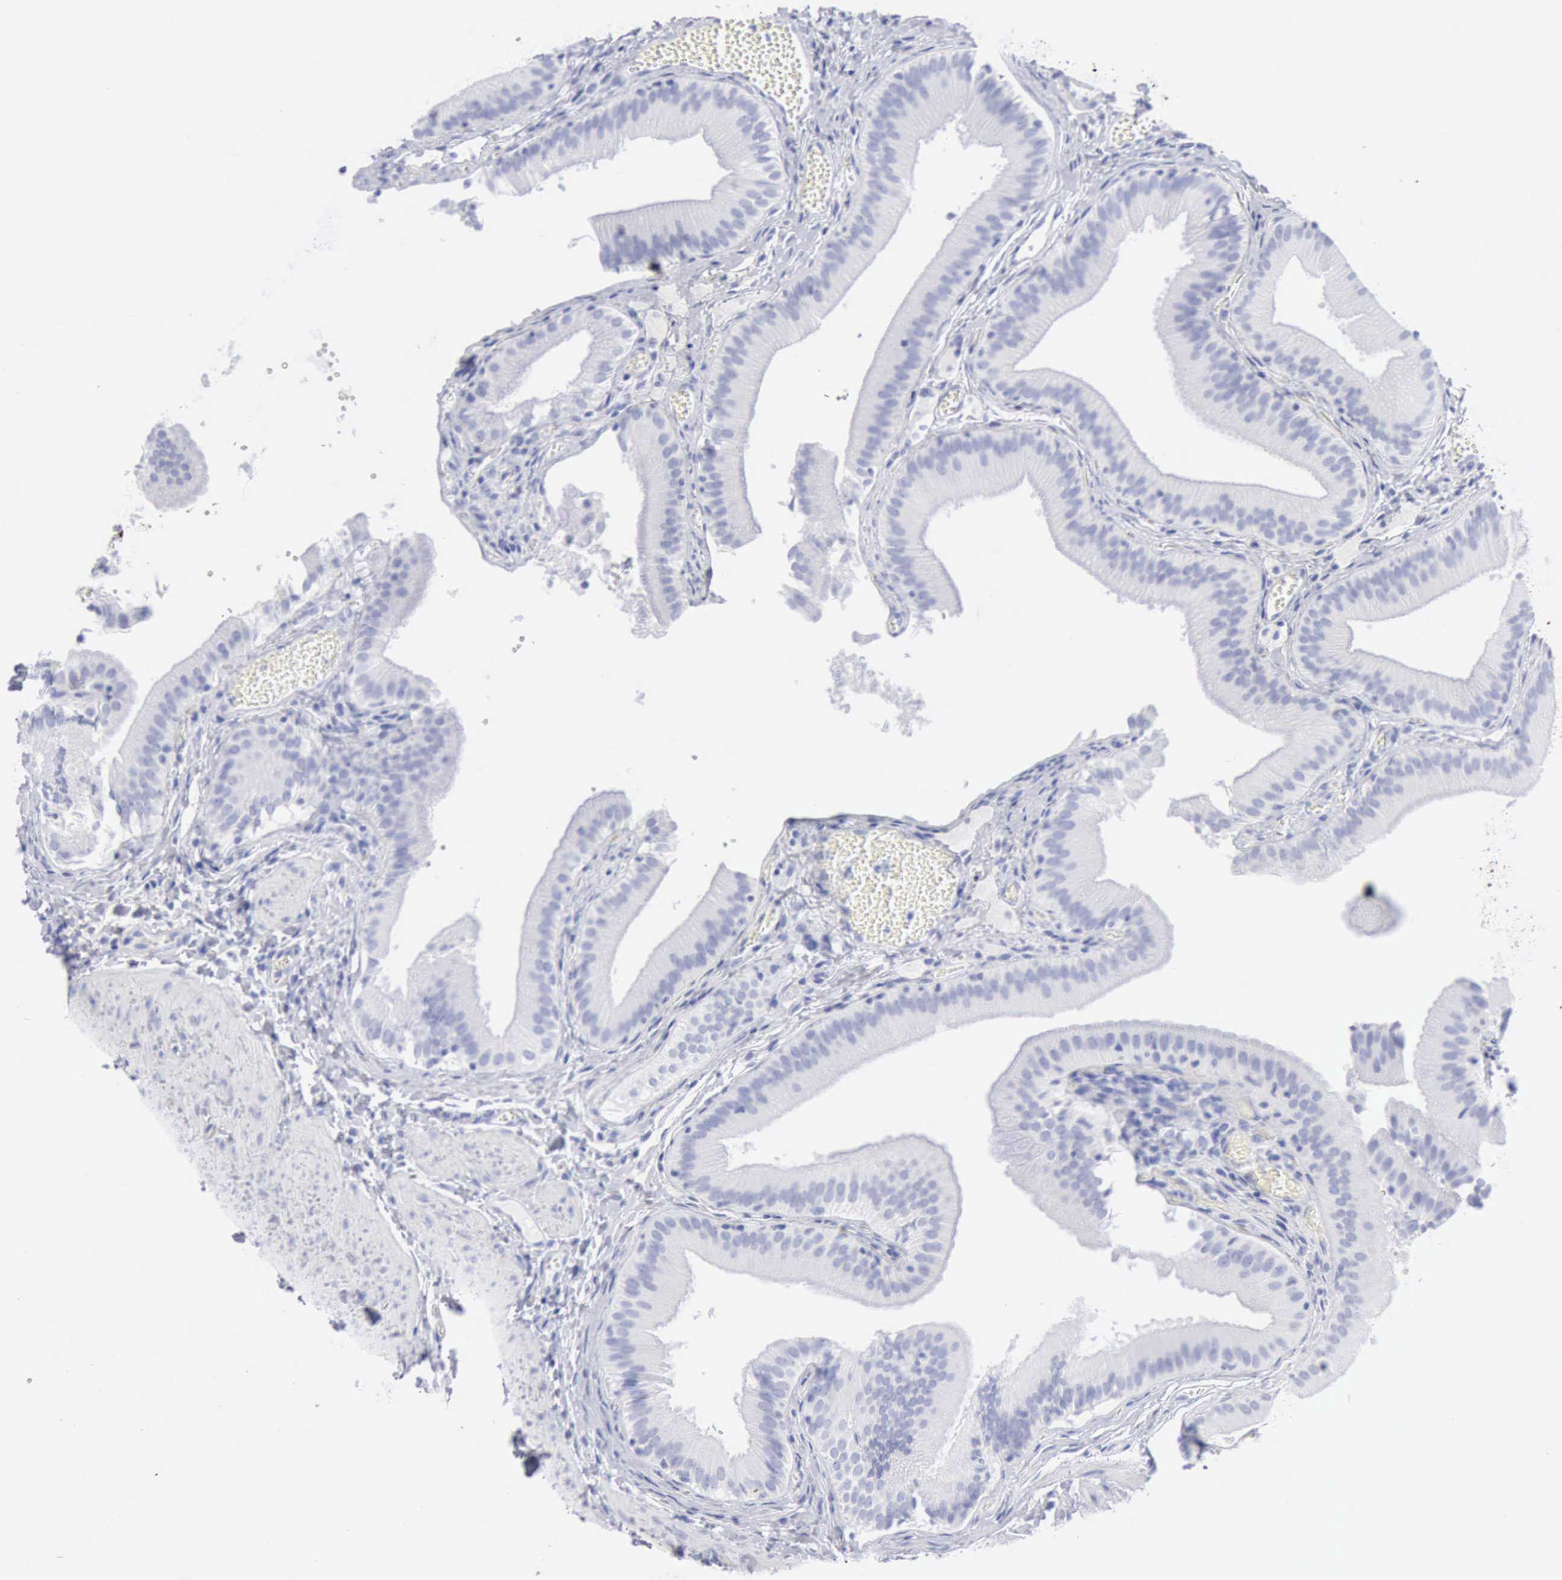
{"staining": {"intensity": "negative", "quantity": "none", "location": "none"}, "tissue": "gallbladder", "cell_type": "Glandular cells", "image_type": "normal", "snomed": [{"axis": "morphology", "description": "Normal tissue, NOS"}, {"axis": "topography", "description": "Gallbladder"}], "caption": "Glandular cells show no significant protein expression in benign gallbladder.", "gene": "KRT5", "patient": {"sex": "female", "age": 24}}